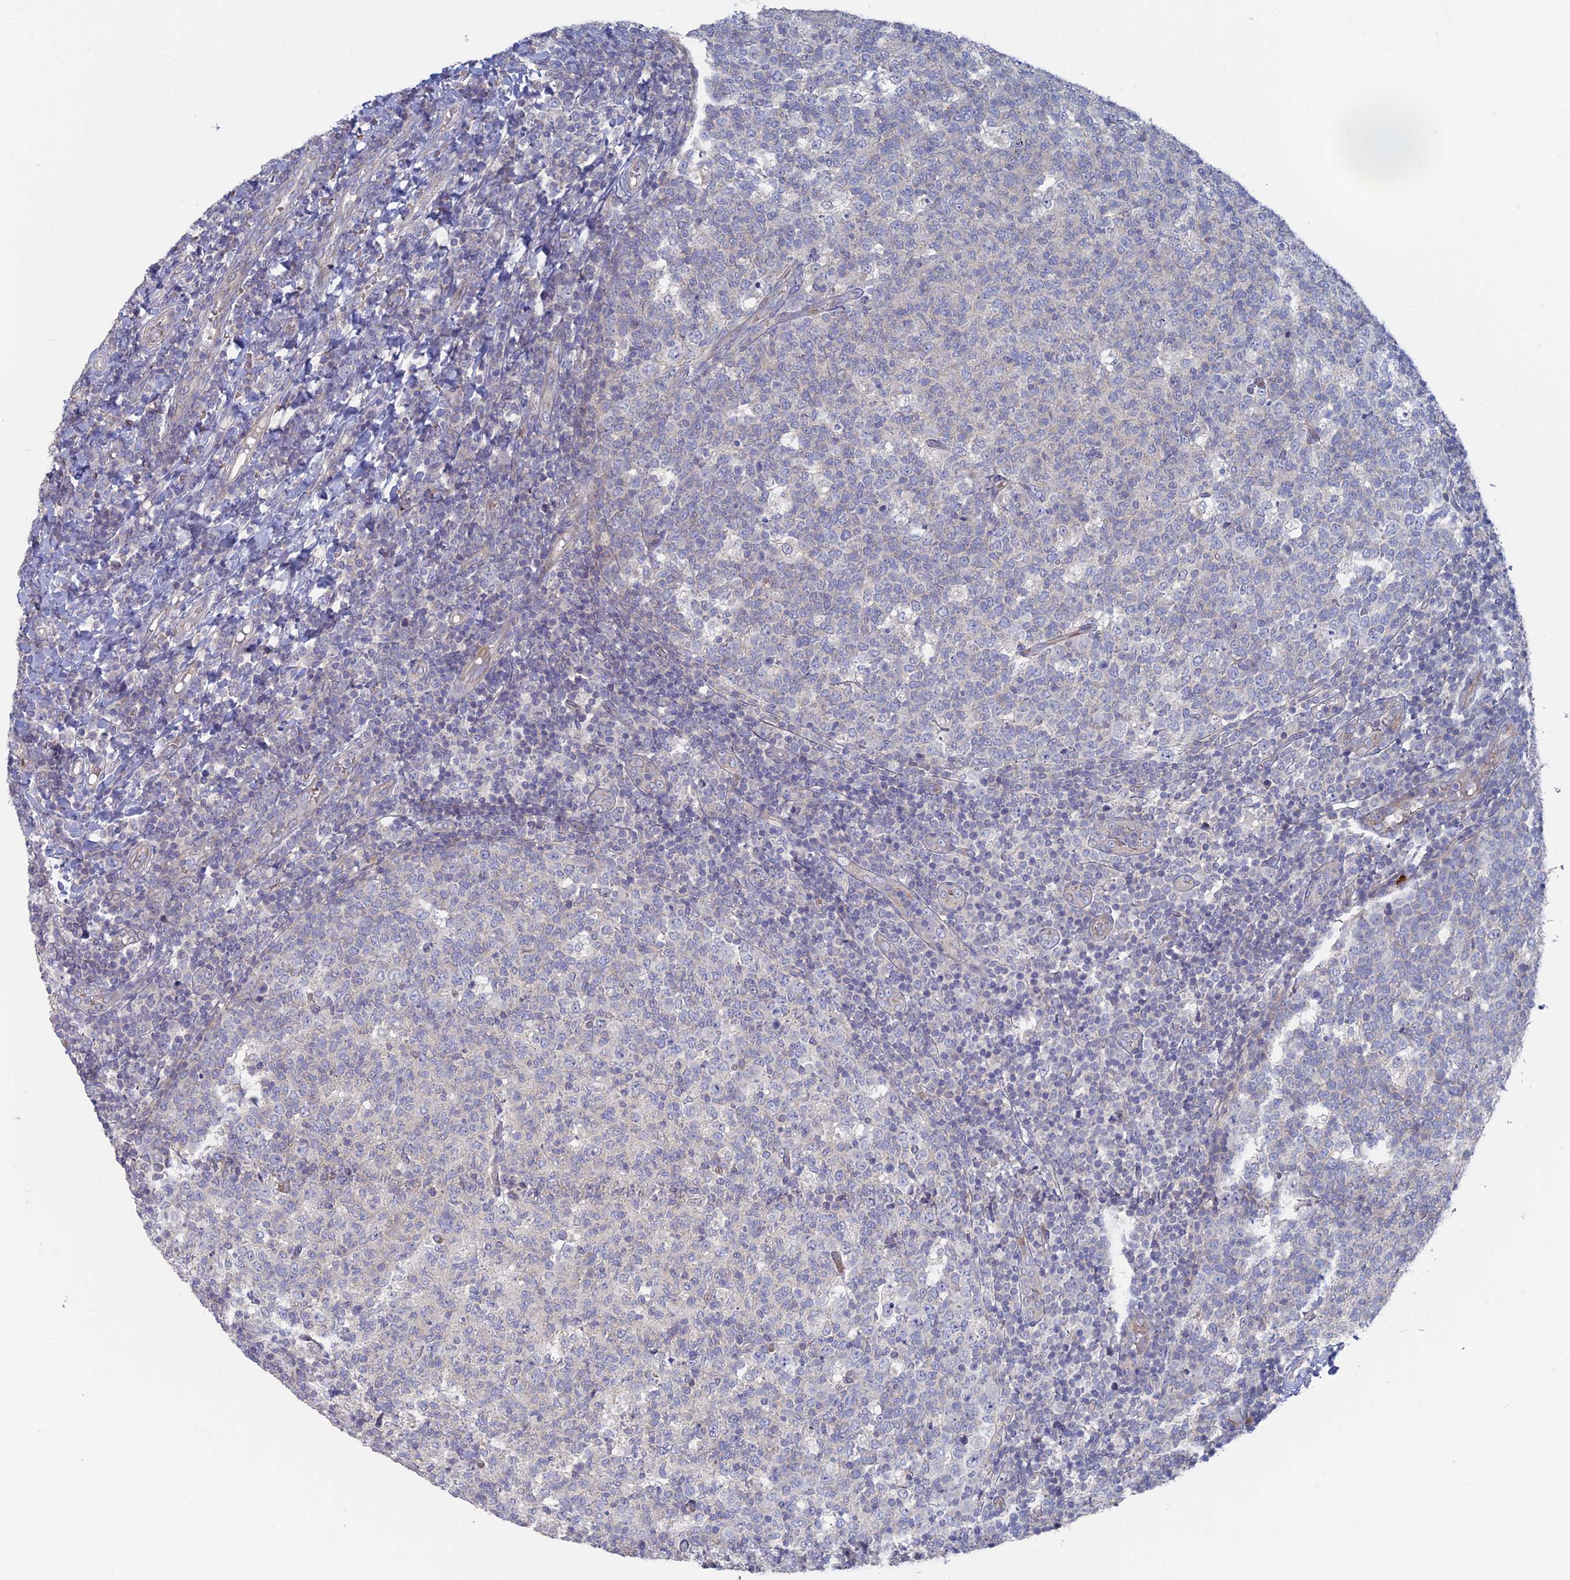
{"staining": {"intensity": "negative", "quantity": "none", "location": "none"}, "tissue": "tonsil", "cell_type": "Germinal center cells", "image_type": "normal", "snomed": [{"axis": "morphology", "description": "Normal tissue, NOS"}, {"axis": "topography", "description": "Tonsil"}], "caption": "Immunohistochemistry image of benign tonsil stained for a protein (brown), which displays no staining in germinal center cells. Nuclei are stained in blue.", "gene": "TBC1D30", "patient": {"sex": "female", "age": 19}}